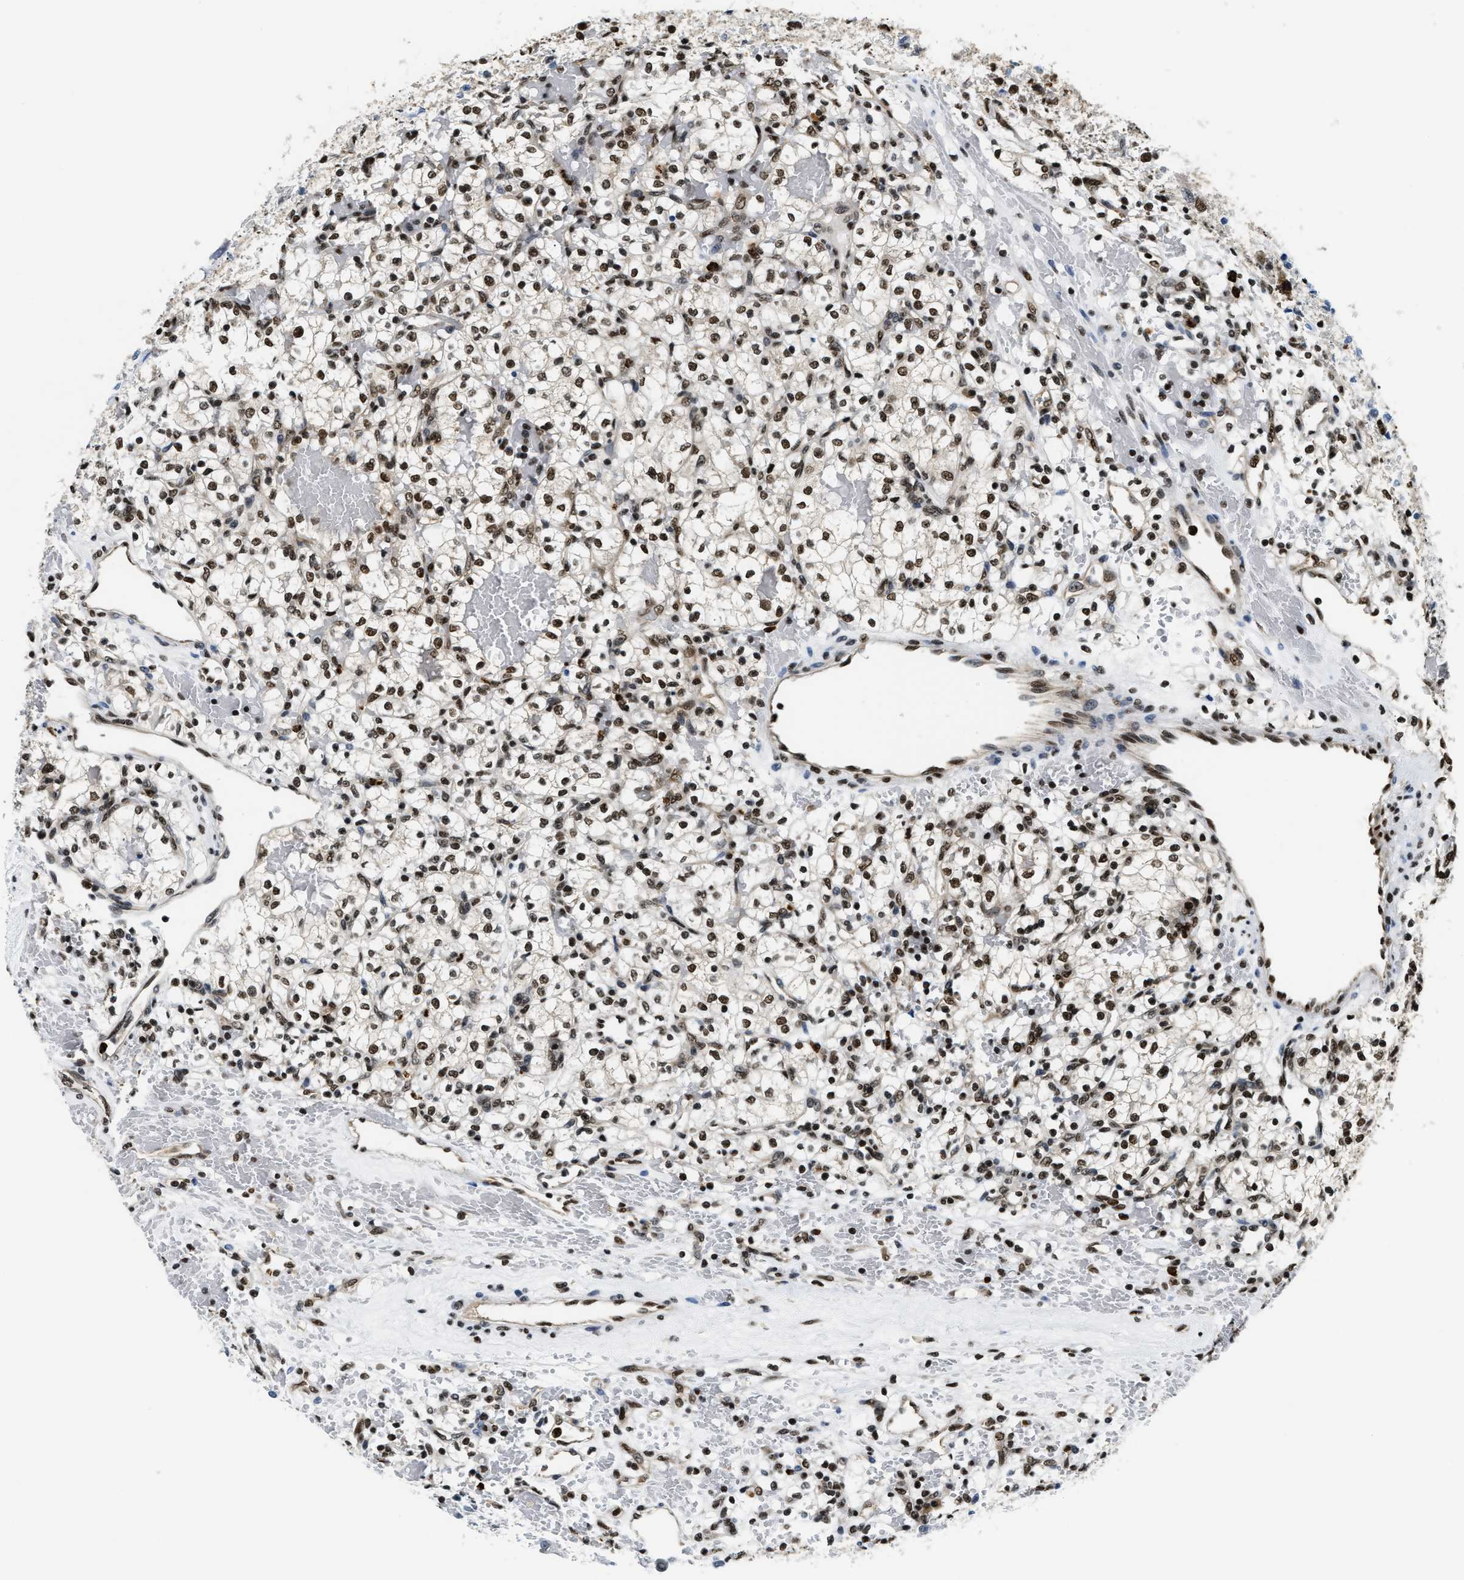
{"staining": {"intensity": "moderate", "quantity": ">75%", "location": "nuclear"}, "tissue": "renal cancer", "cell_type": "Tumor cells", "image_type": "cancer", "snomed": [{"axis": "morphology", "description": "Adenocarcinoma, NOS"}, {"axis": "topography", "description": "Kidney"}], "caption": "The image shows a brown stain indicating the presence of a protein in the nuclear of tumor cells in adenocarcinoma (renal). Immunohistochemistry stains the protein in brown and the nuclei are stained blue.", "gene": "CCNDBP1", "patient": {"sex": "female", "age": 60}}